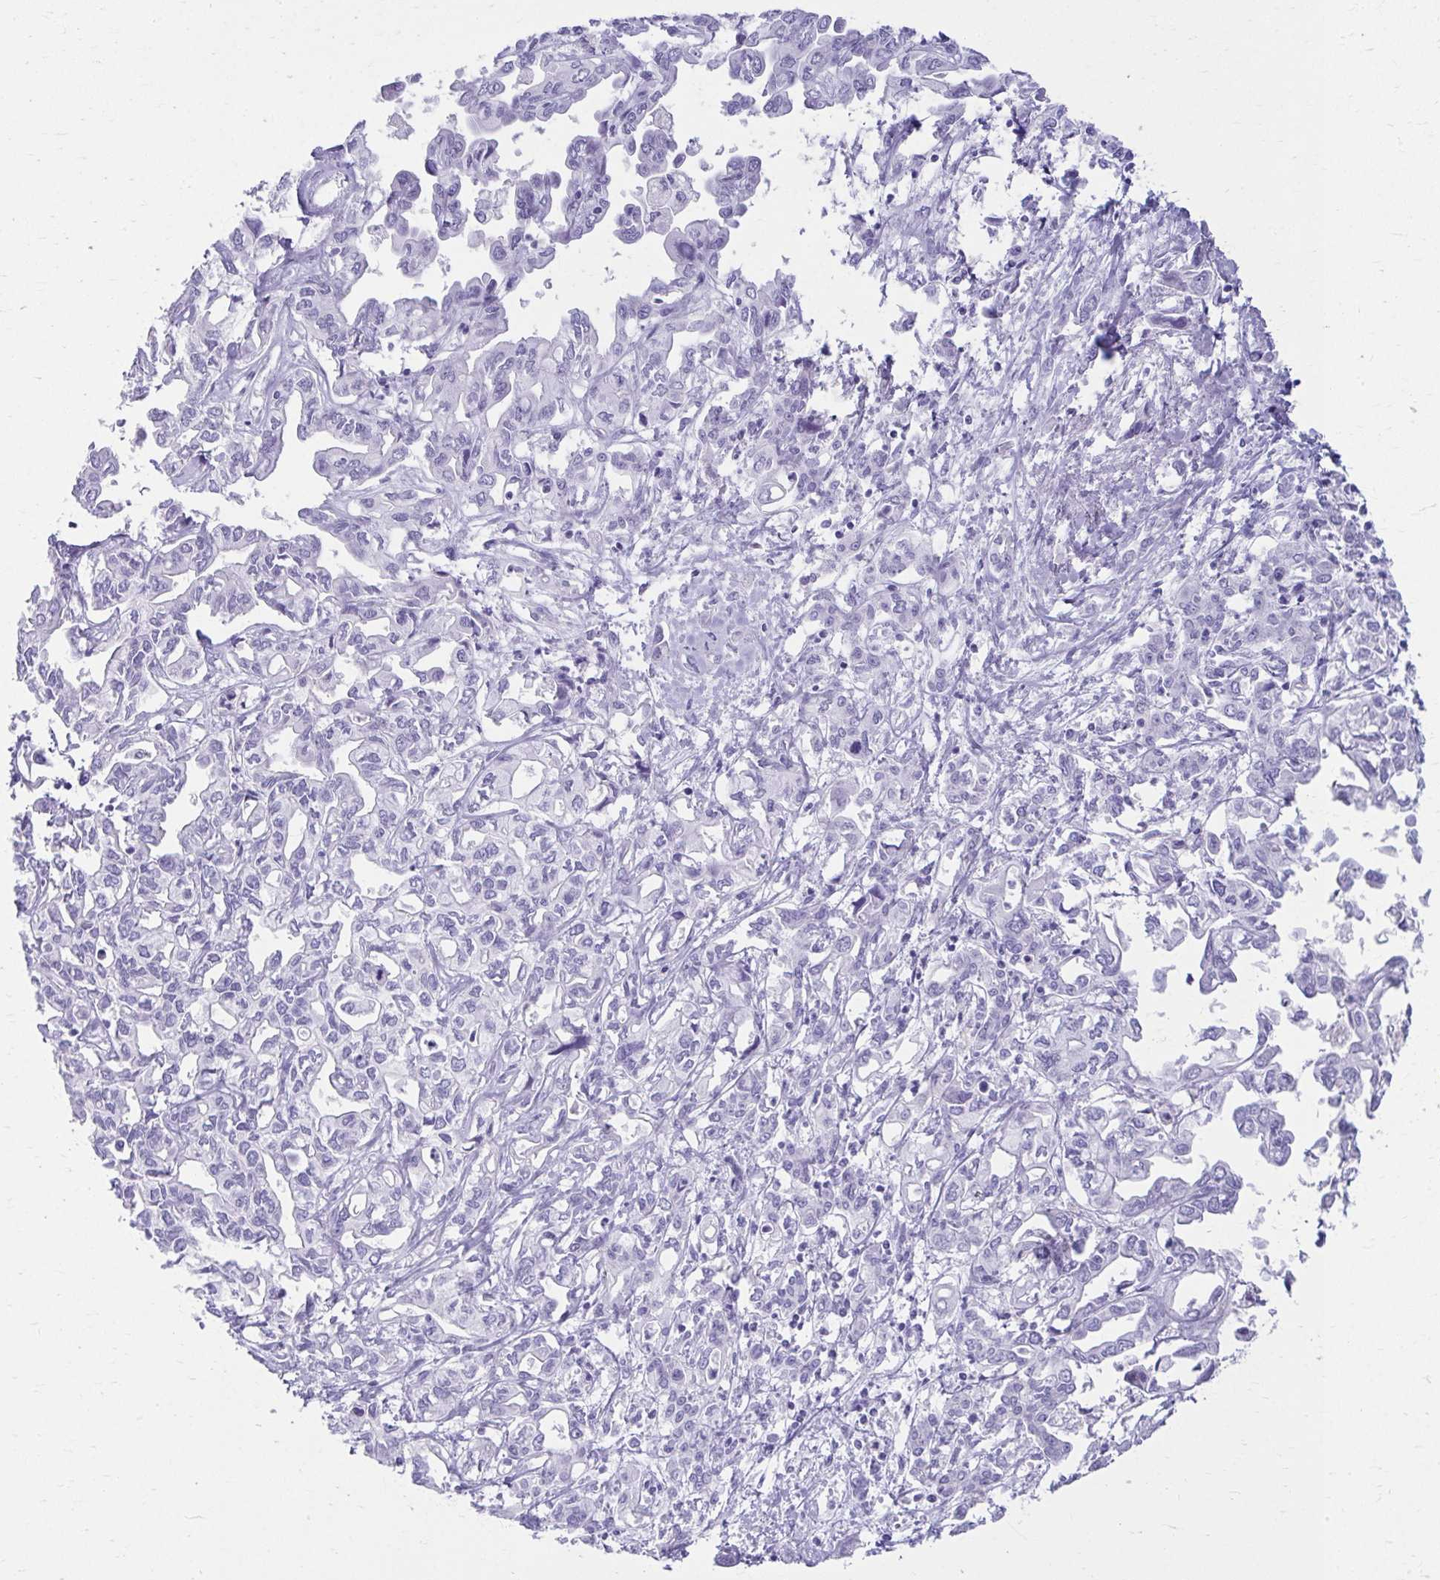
{"staining": {"intensity": "negative", "quantity": "none", "location": "none"}, "tissue": "liver cancer", "cell_type": "Tumor cells", "image_type": "cancer", "snomed": [{"axis": "morphology", "description": "Cholangiocarcinoma"}, {"axis": "topography", "description": "Liver"}], "caption": "Human liver cancer stained for a protein using immunohistochemistry (IHC) exhibits no expression in tumor cells.", "gene": "ATP4B", "patient": {"sex": "female", "age": 64}}